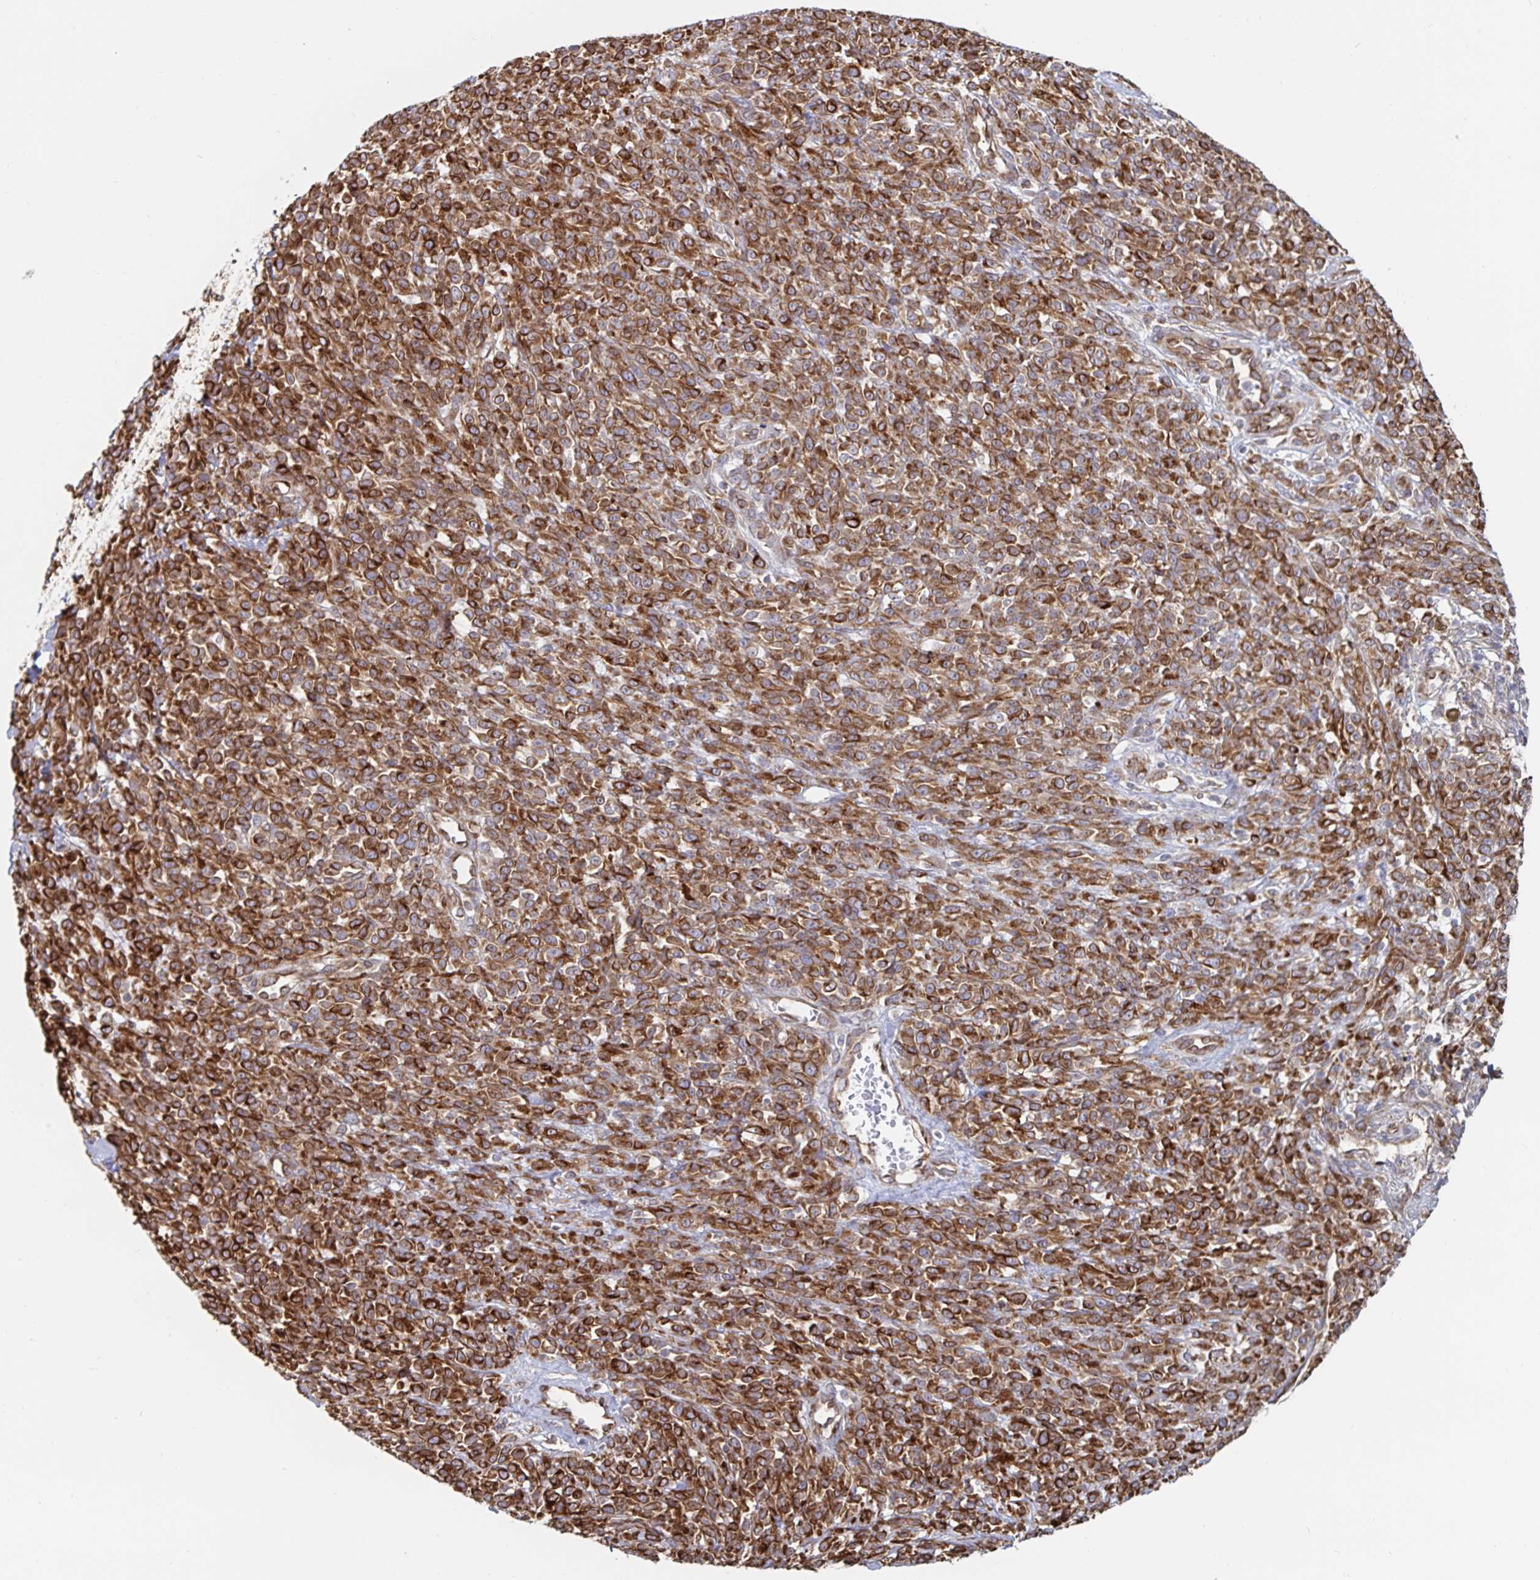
{"staining": {"intensity": "strong", "quantity": ">75%", "location": "cytoplasmic/membranous"}, "tissue": "melanoma", "cell_type": "Tumor cells", "image_type": "cancer", "snomed": [{"axis": "morphology", "description": "Malignant melanoma, NOS"}, {"axis": "topography", "description": "Skin"}, {"axis": "topography", "description": "Skin of trunk"}], "caption": "Protein staining of malignant melanoma tissue shows strong cytoplasmic/membranous expression in approximately >75% of tumor cells.", "gene": "BCAP29", "patient": {"sex": "male", "age": 74}}